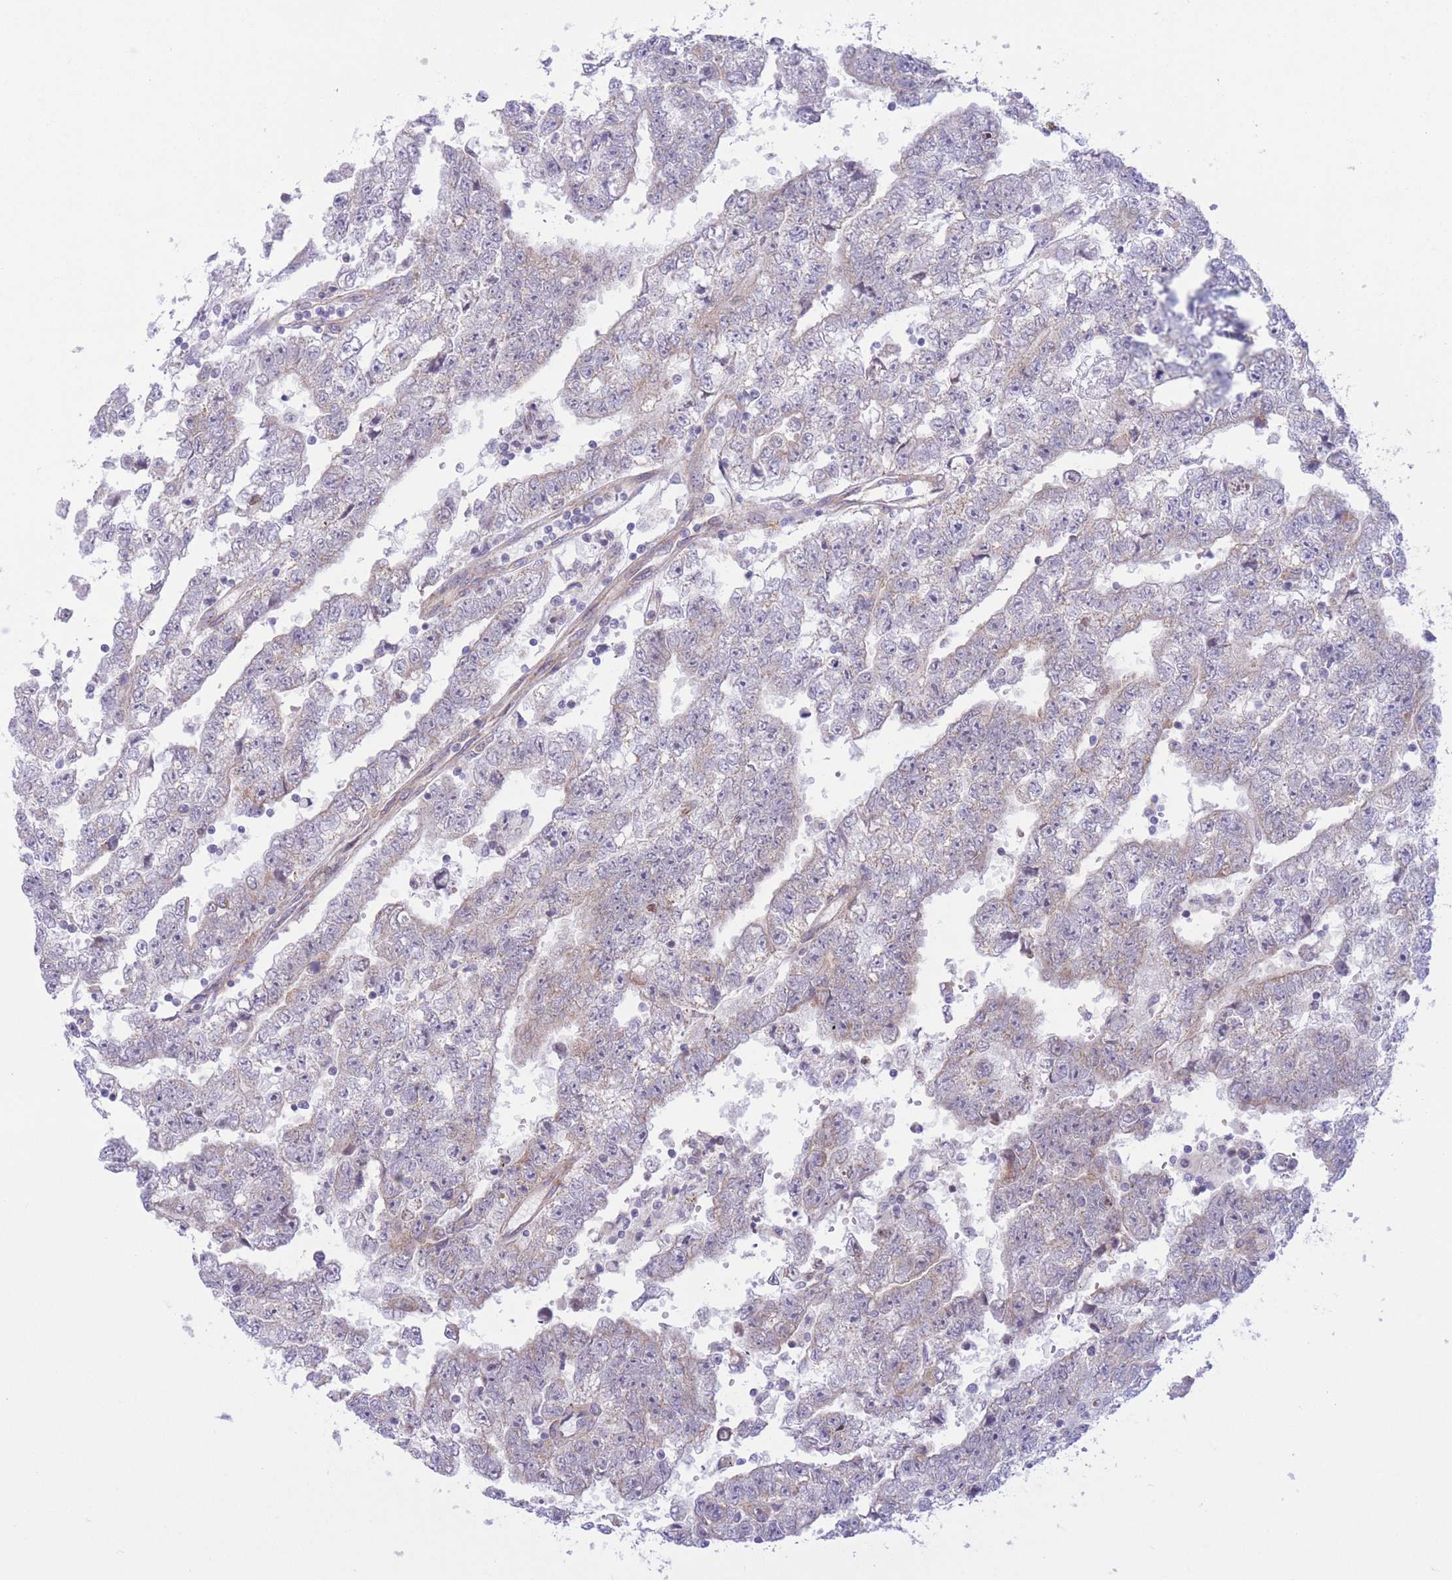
{"staining": {"intensity": "weak", "quantity": "25%-75%", "location": "cytoplasmic/membranous"}, "tissue": "testis cancer", "cell_type": "Tumor cells", "image_type": "cancer", "snomed": [{"axis": "morphology", "description": "Carcinoma, Embryonal, NOS"}, {"axis": "topography", "description": "Testis"}], "caption": "Brown immunohistochemical staining in human embryonal carcinoma (testis) reveals weak cytoplasmic/membranous positivity in approximately 25%-75% of tumor cells.", "gene": "MRPS31", "patient": {"sex": "male", "age": 25}}